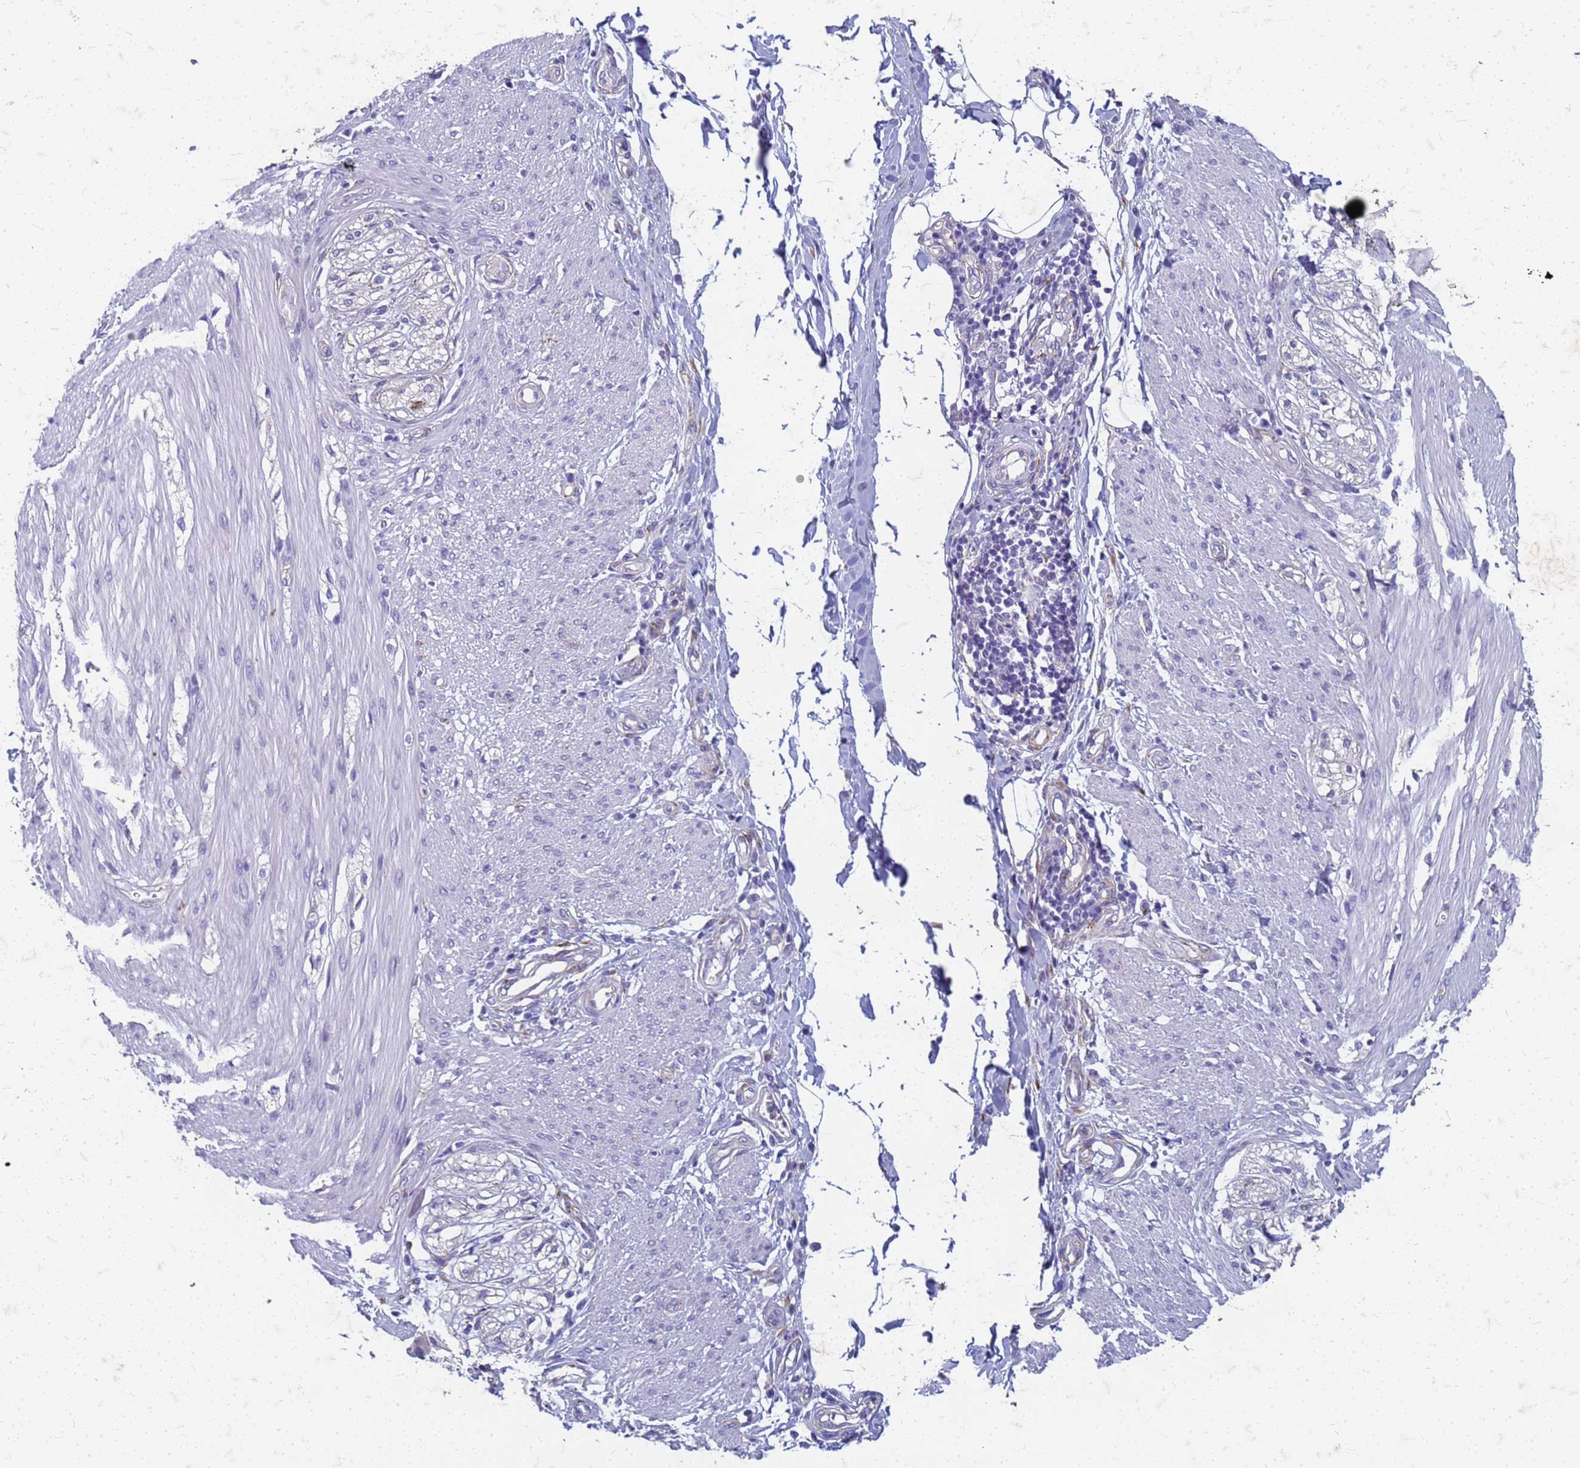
{"staining": {"intensity": "negative", "quantity": "none", "location": "none"}, "tissue": "smooth muscle", "cell_type": "Smooth muscle cells", "image_type": "normal", "snomed": [{"axis": "morphology", "description": "Normal tissue, NOS"}, {"axis": "morphology", "description": "Adenocarcinoma, NOS"}, {"axis": "topography", "description": "Colon"}, {"axis": "topography", "description": "Peripheral nerve tissue"}], "caption": "The micrograph demonstrates no significant positivity in smooth muscle cells of smooth muscle. (Stains: DAB (3,3'-diaminobenzidine) immunohistochemistry with hematoxylin counter stain, Microscopy: brightfield microscopy at high magnification).", "gene": "TRIM64B", "patient": {"sex": "male", "age": 14}}